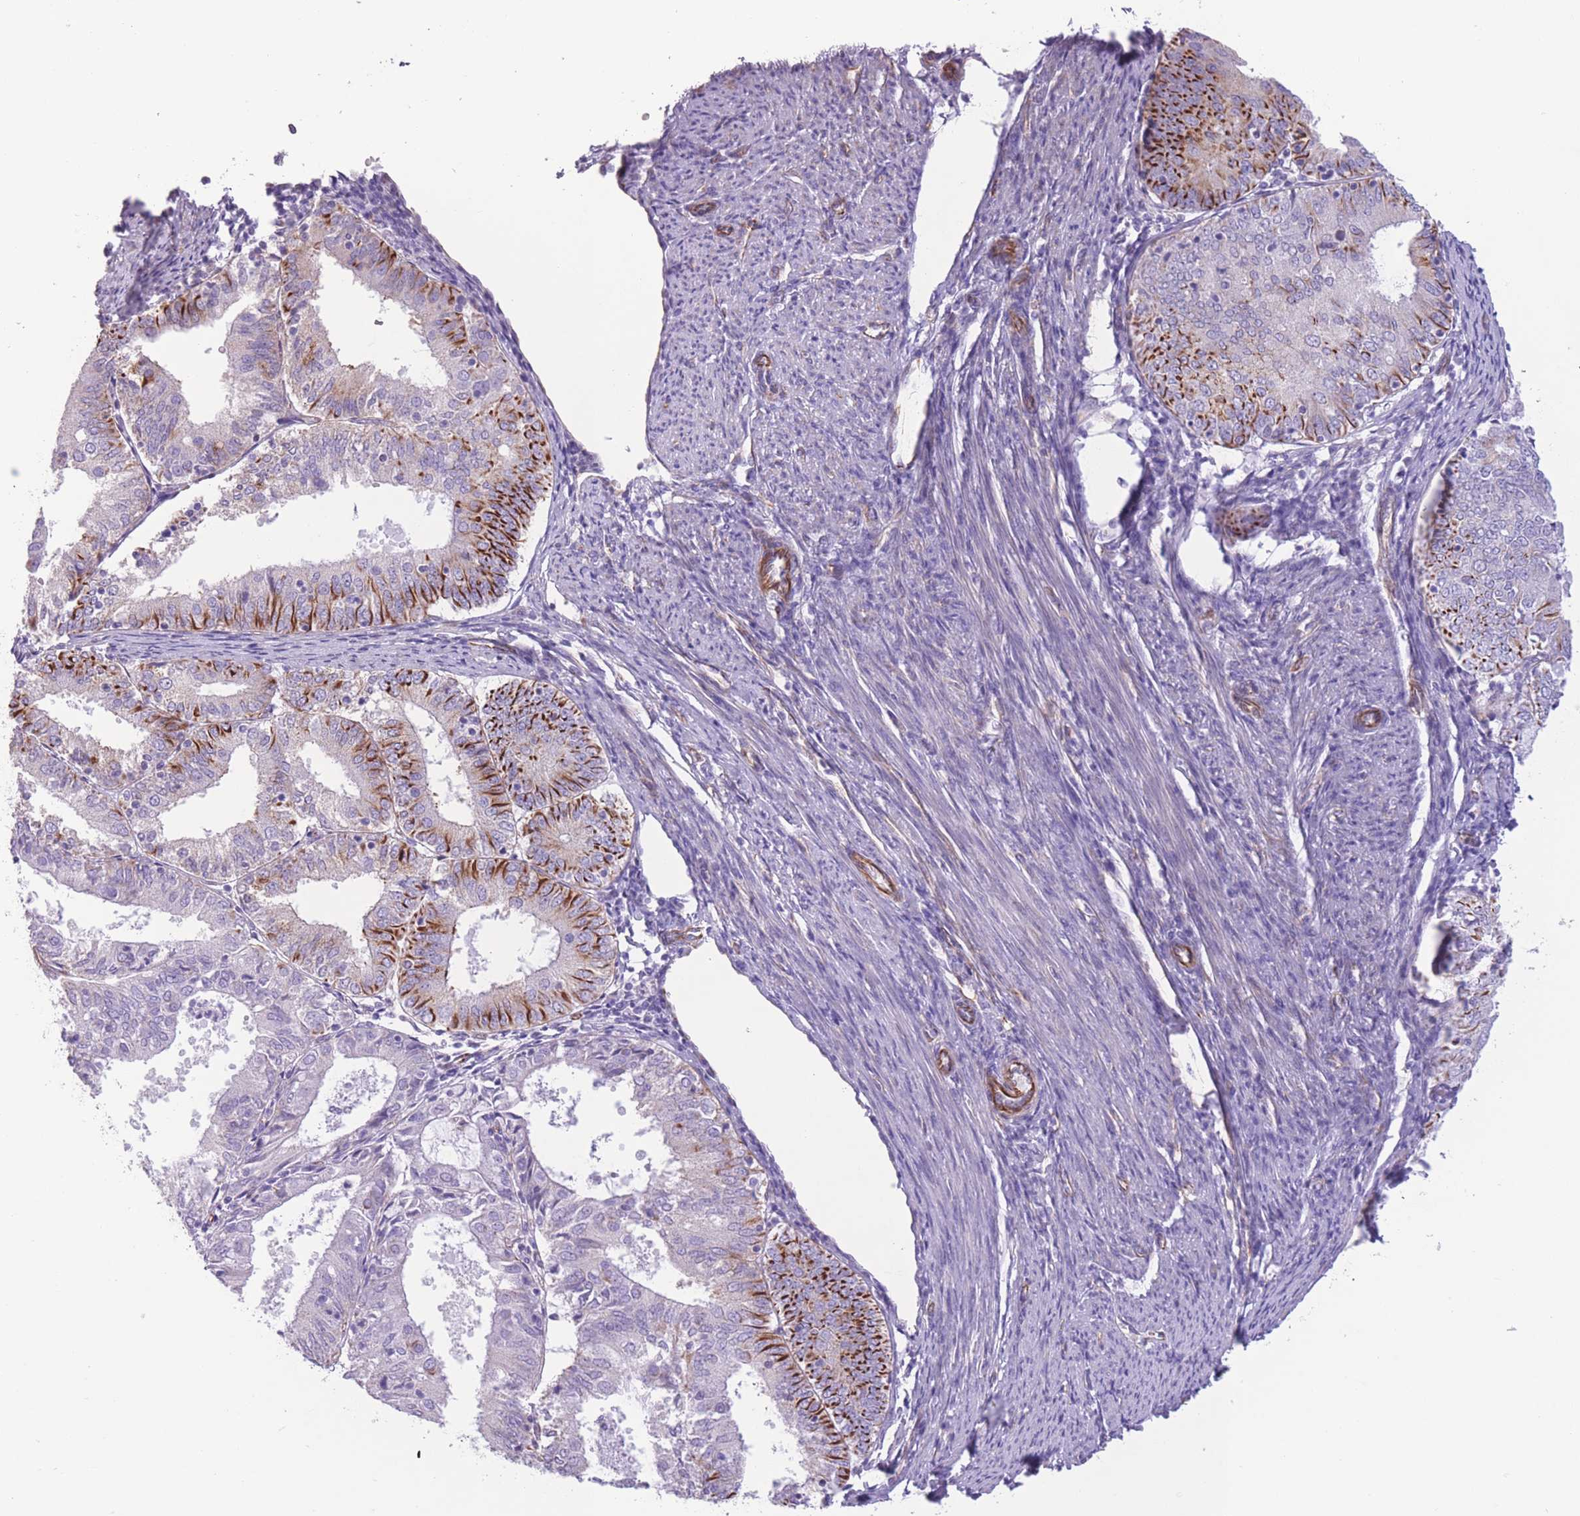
{"staining": {"intensity": "strong", "quantity": "<25%", "location": "cytoplasmic/membranous"}, "tissue": "endometrial cancer", "cell_type": "Tumor cells", "image_type": "cancer", "snomed": [{"axis": "morphology", "description": "Adenocarcinoma, NOS"}, {"axis": "topography", "description": "Endometrium"}], "caption": "Tumor cells demonstrate medium levels of strong cytoplasmic/membranous staining in about <25% of cells in human adenocarcinoma (endometrial).", "gene": "PTCD1", "patient": {"sex": "female", "age": 57}}